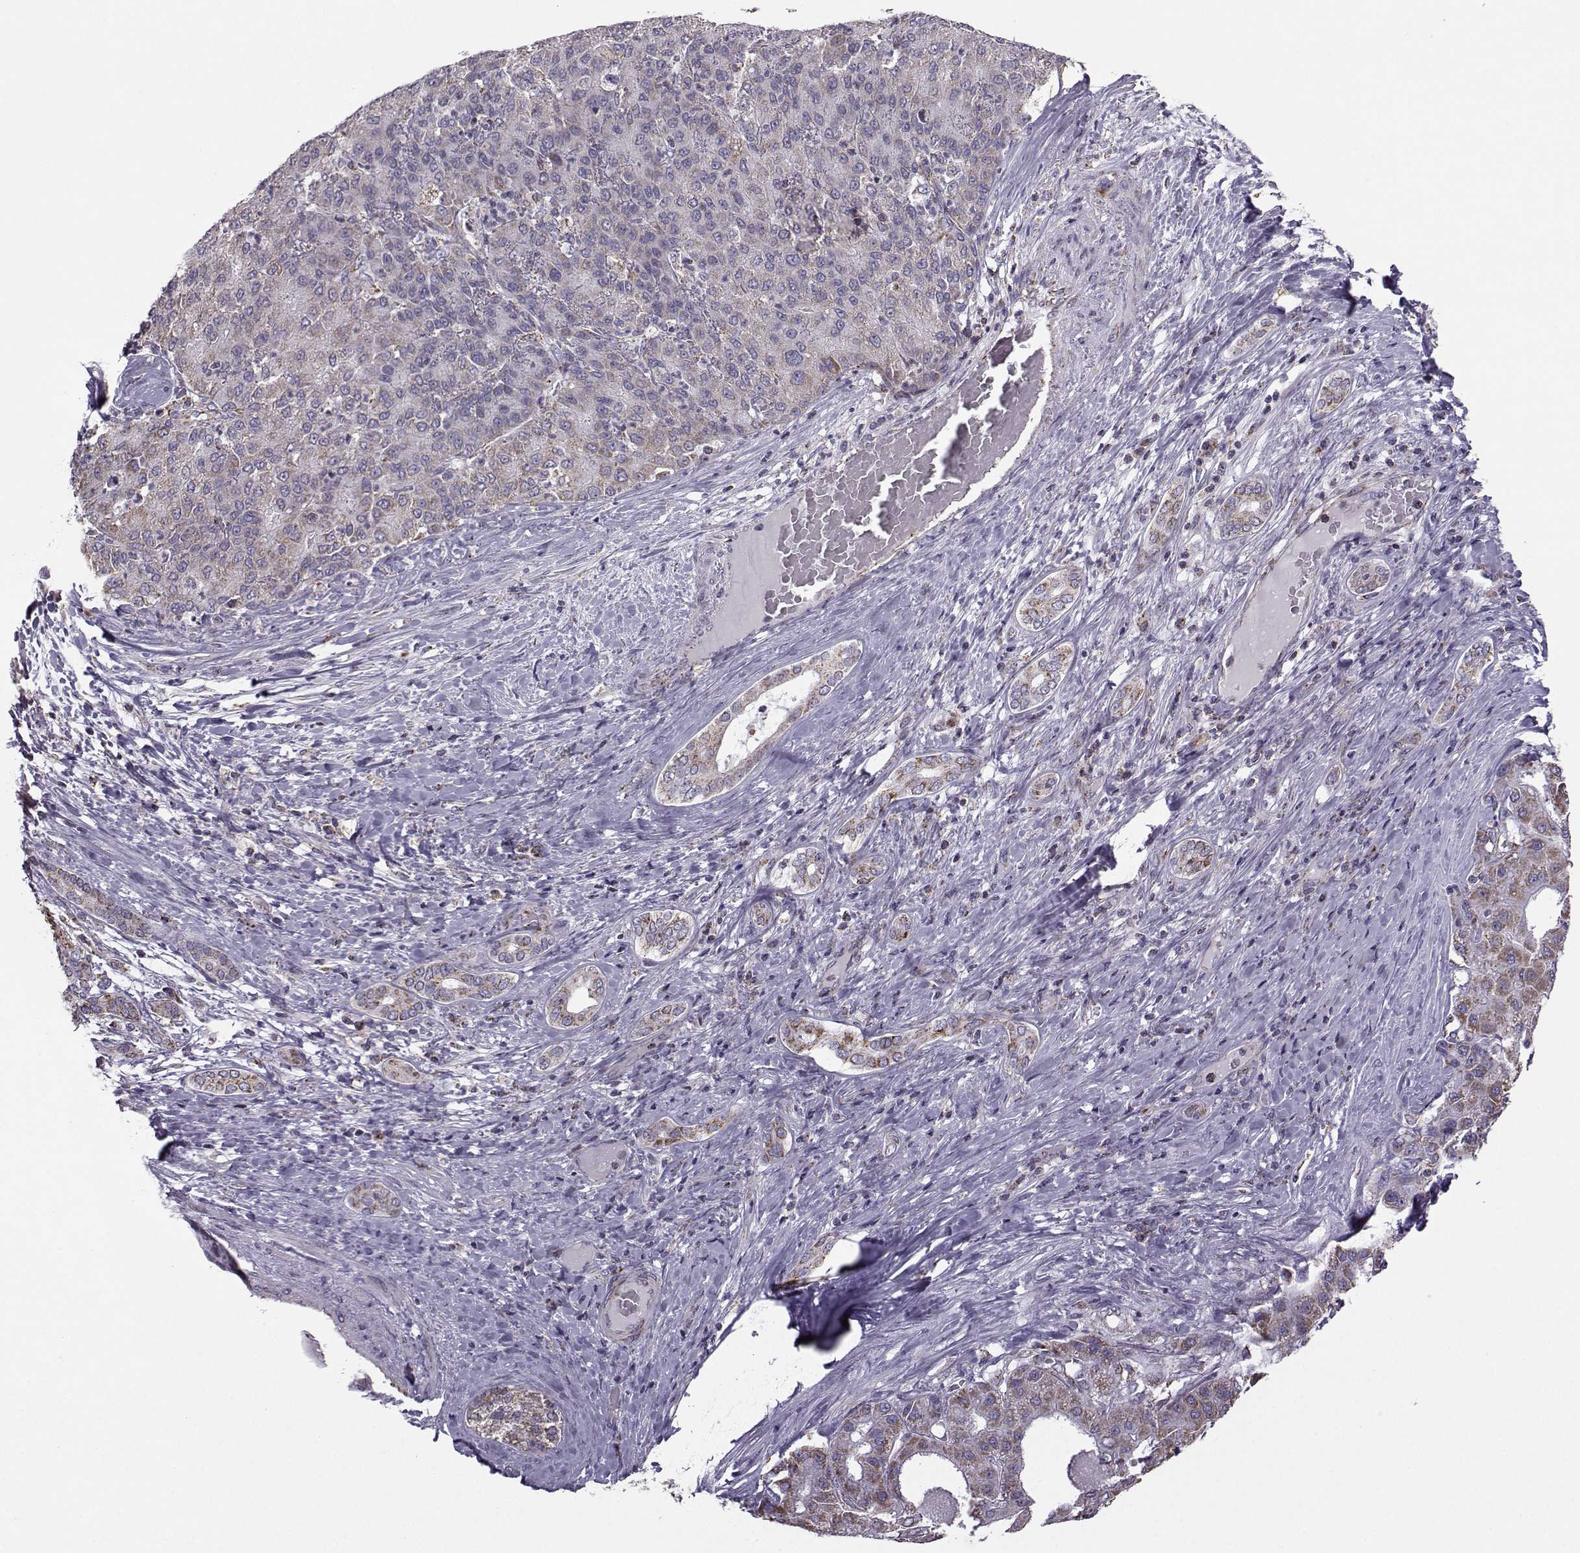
{"staining": {"intensity": "moderate", "quantity": "25%-75%", "location": "cytoplasmic/membranous"}, "tissue": "liver cancer", "cell_type": "Tumor cells", "image_type": "cancer", "snomed": [{"axis": "morphology", "description": "Carcinoma, Hepatocellular, NOS"}, {"axis": "topography", "description": "Liver"}], "caption": "Immunohistochemical staining of human liver hepatocellular carcinoma demonstrates medium levels of moderate cytoplasmic/membranous expression in approximately 25%-75% of tumor cells.", "gene": "NECAB3", "patient": {"sex": "male", "age": 65}}